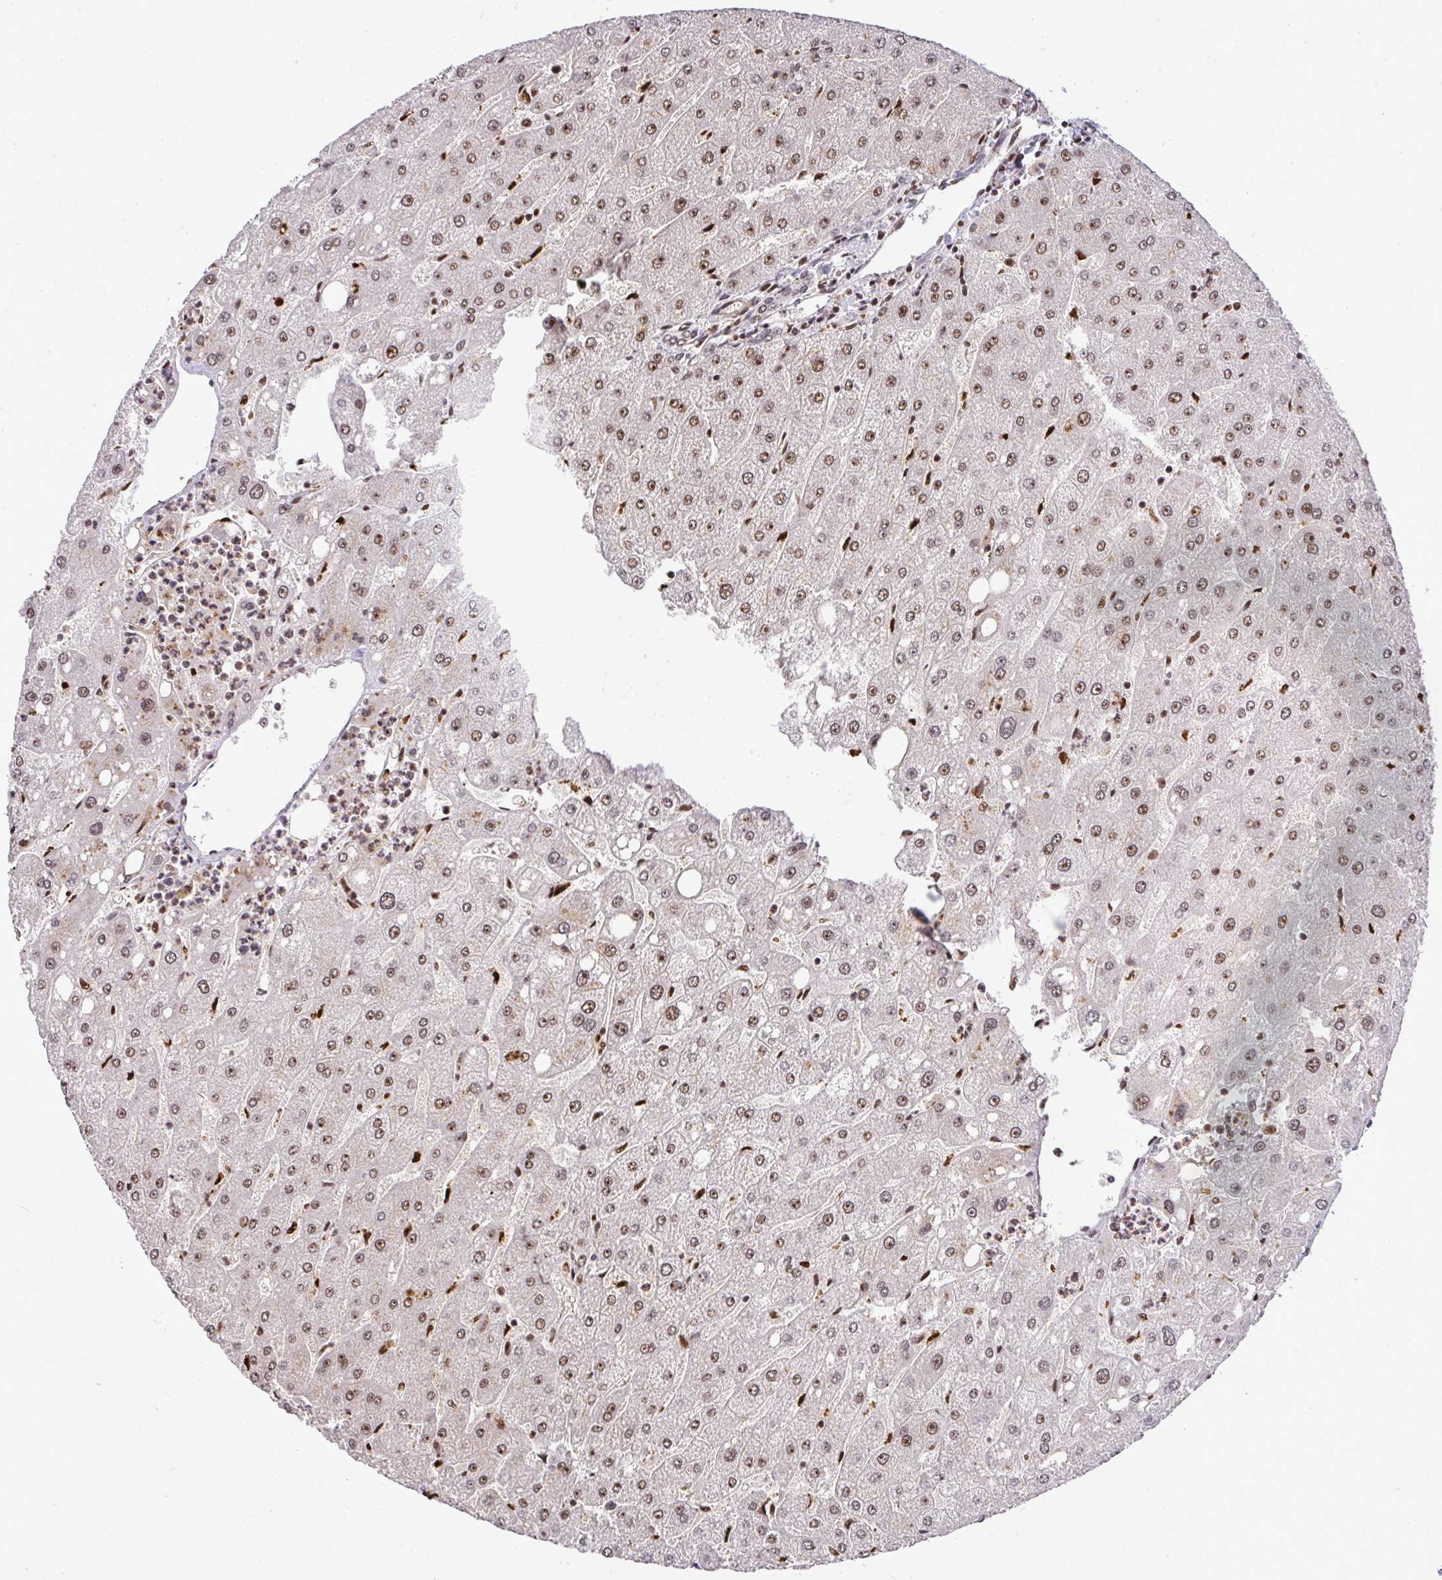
{"staining": {"intensity": "moderate", "quantity": "25%-75%", "location": "nuclear"}, "tissue": "liver", "cell_type": "Cholangiocytes", "image_type": "normal", "snomed": [{"axis": "morphology", "description": "Normal tissue, NOS"}, {"axis": "topography", "description": "Liver"}], "caption": "Immunohistochemical staining of unremarkable human liver exhibits 25%-75% levels of moderate nuclear protein positivity in approximately 25%-75% of cholangiocytes. Ihc stains the protein in brown and the nuclei are stained blue.", "gene": "U2AF1L4", "patient": {"sex": "male", "age": 67}}